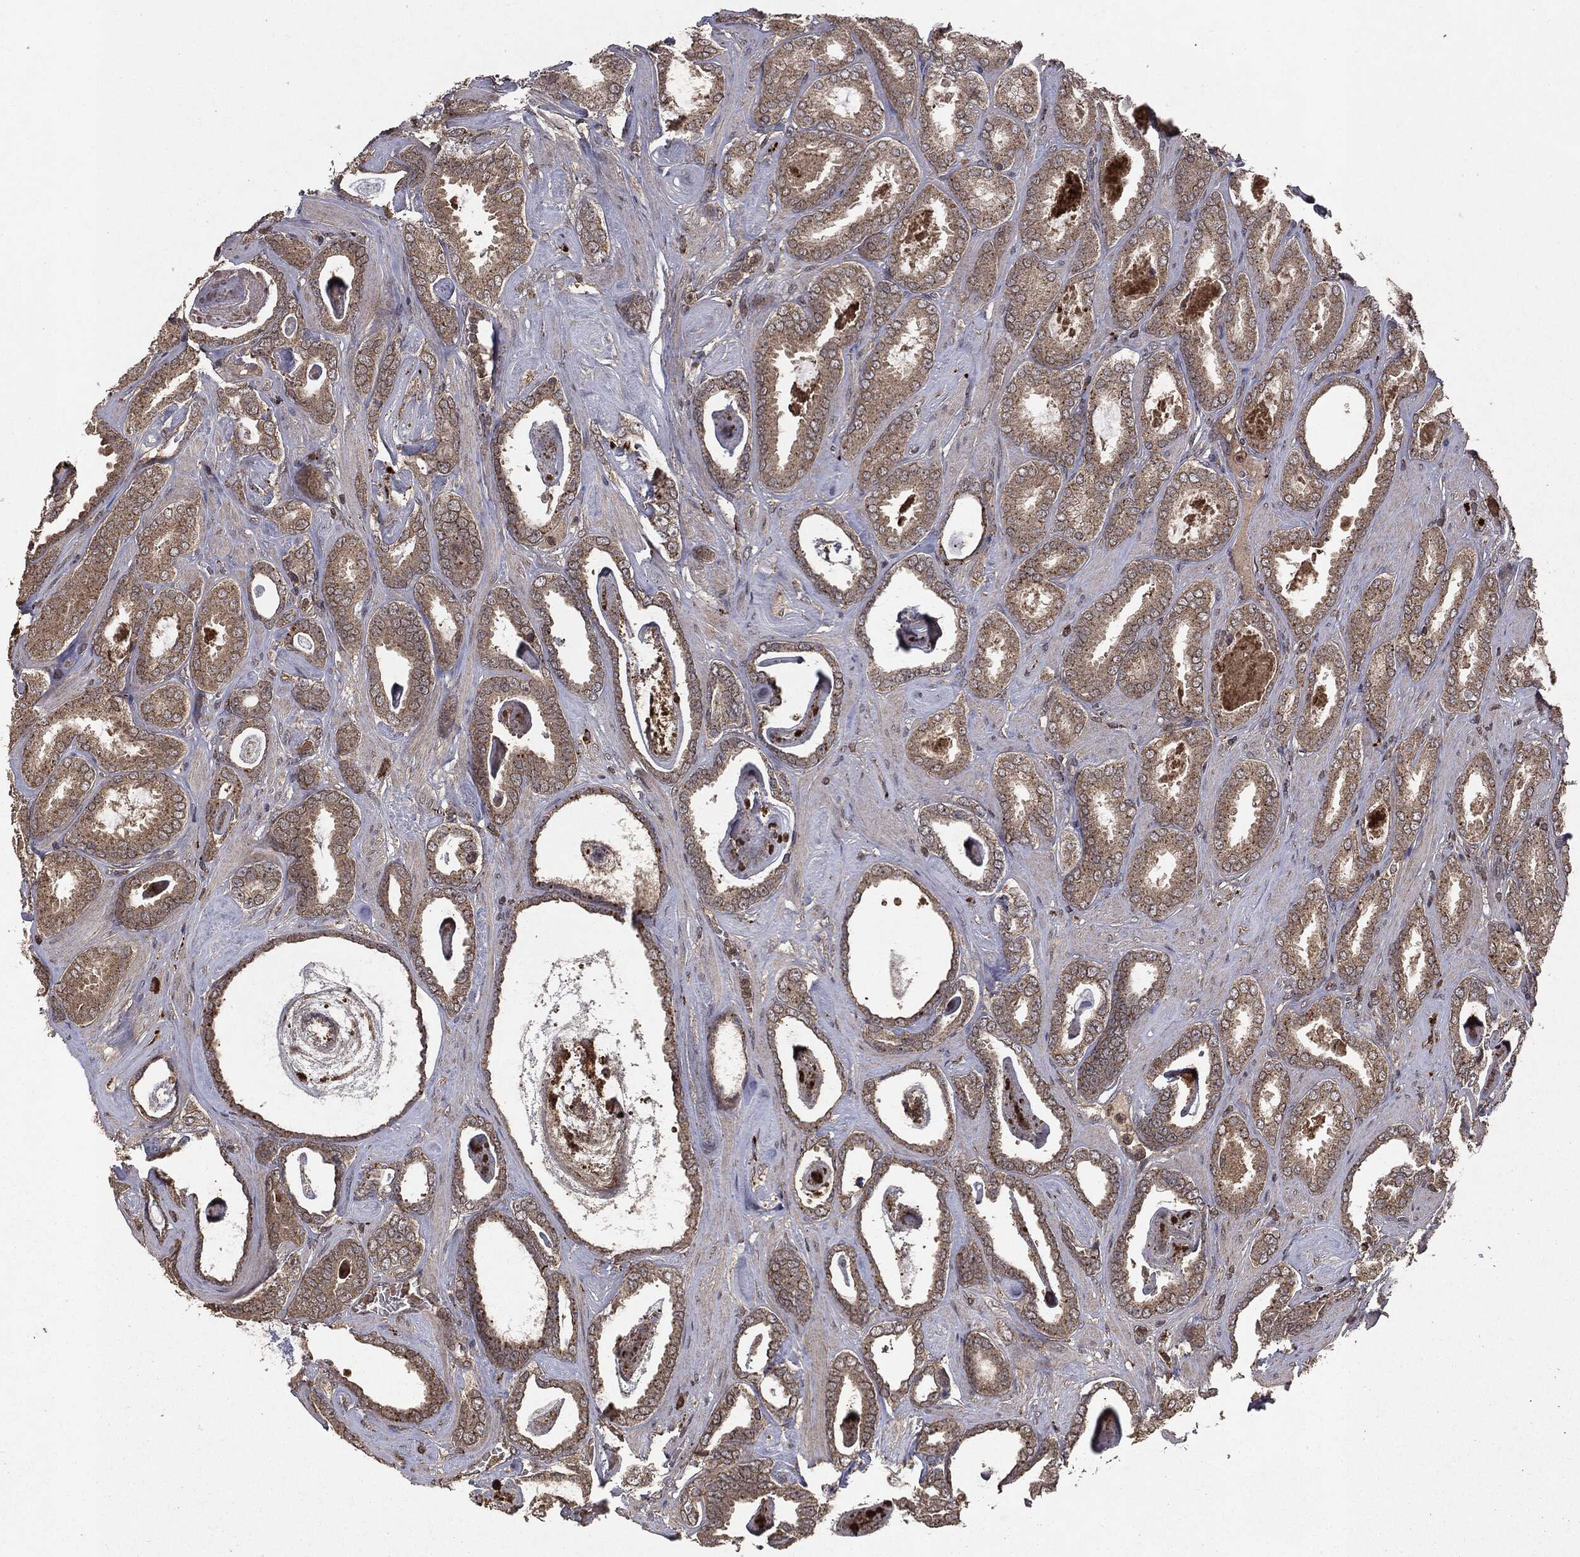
{"staining": {"intensity": "weak", "quantity": ">75%", "location": "cytoplasmic/membranous"}, "tissue": "prostate cancer", "cell_type": "Tumor cells", "image_type": "cancer", "snomed": [{"axis": "morphology", "description": "Adenocarcinoma, High grade"}, {"axis": "topography", "description": "Prostate"}], "caption": "This image reveals prostate adenocarcinoma (high-grade) stained with immunohistochemistry (IHC) to label a protein in brown. The cytoplasmic/membranous of tumor cells show weak positivity for the protein. Nuclei are counter-stained blue.", "gene": "MTOR", "patient": {"sex": "male", "age": 63}}